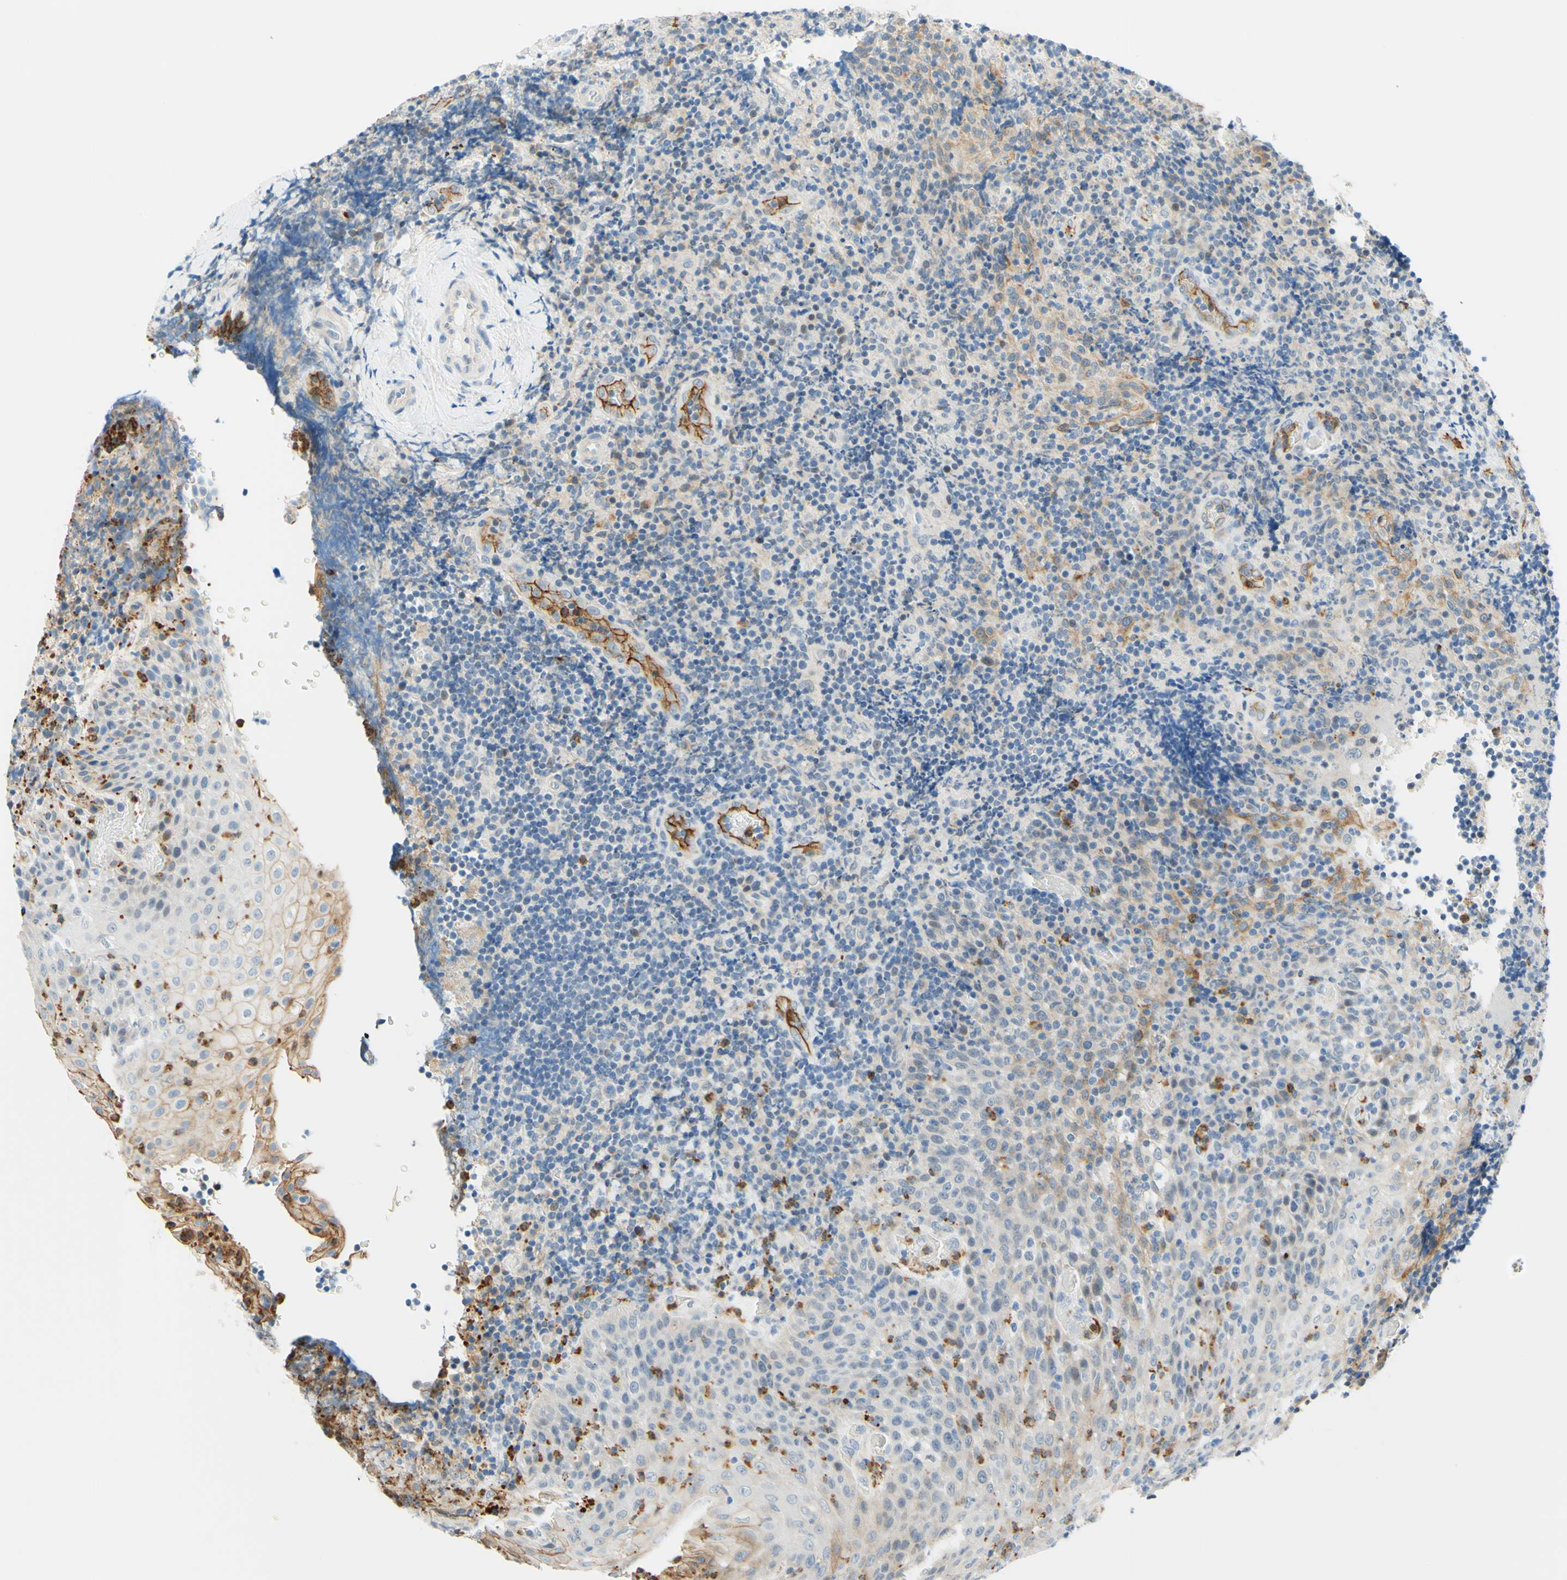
{"staining": {"intensity": "negative", "quantity": "none", "location": "none"}, "tissue": "lymphoma", "cell_type": "Tumor cells", "image_type": "cancer", "snomed": [{"axis": "morphology", "description": "Malignant lymphoma, non-Hodgkin's type, High grade"}, {"axis": "topography", "description": "Tonsil"}], "caption": "A photomicrograph of human lymphoma is negative for staining in tumor cells.", "gene": "TREM2", "patient": {"sex": "female", "age": 36}}